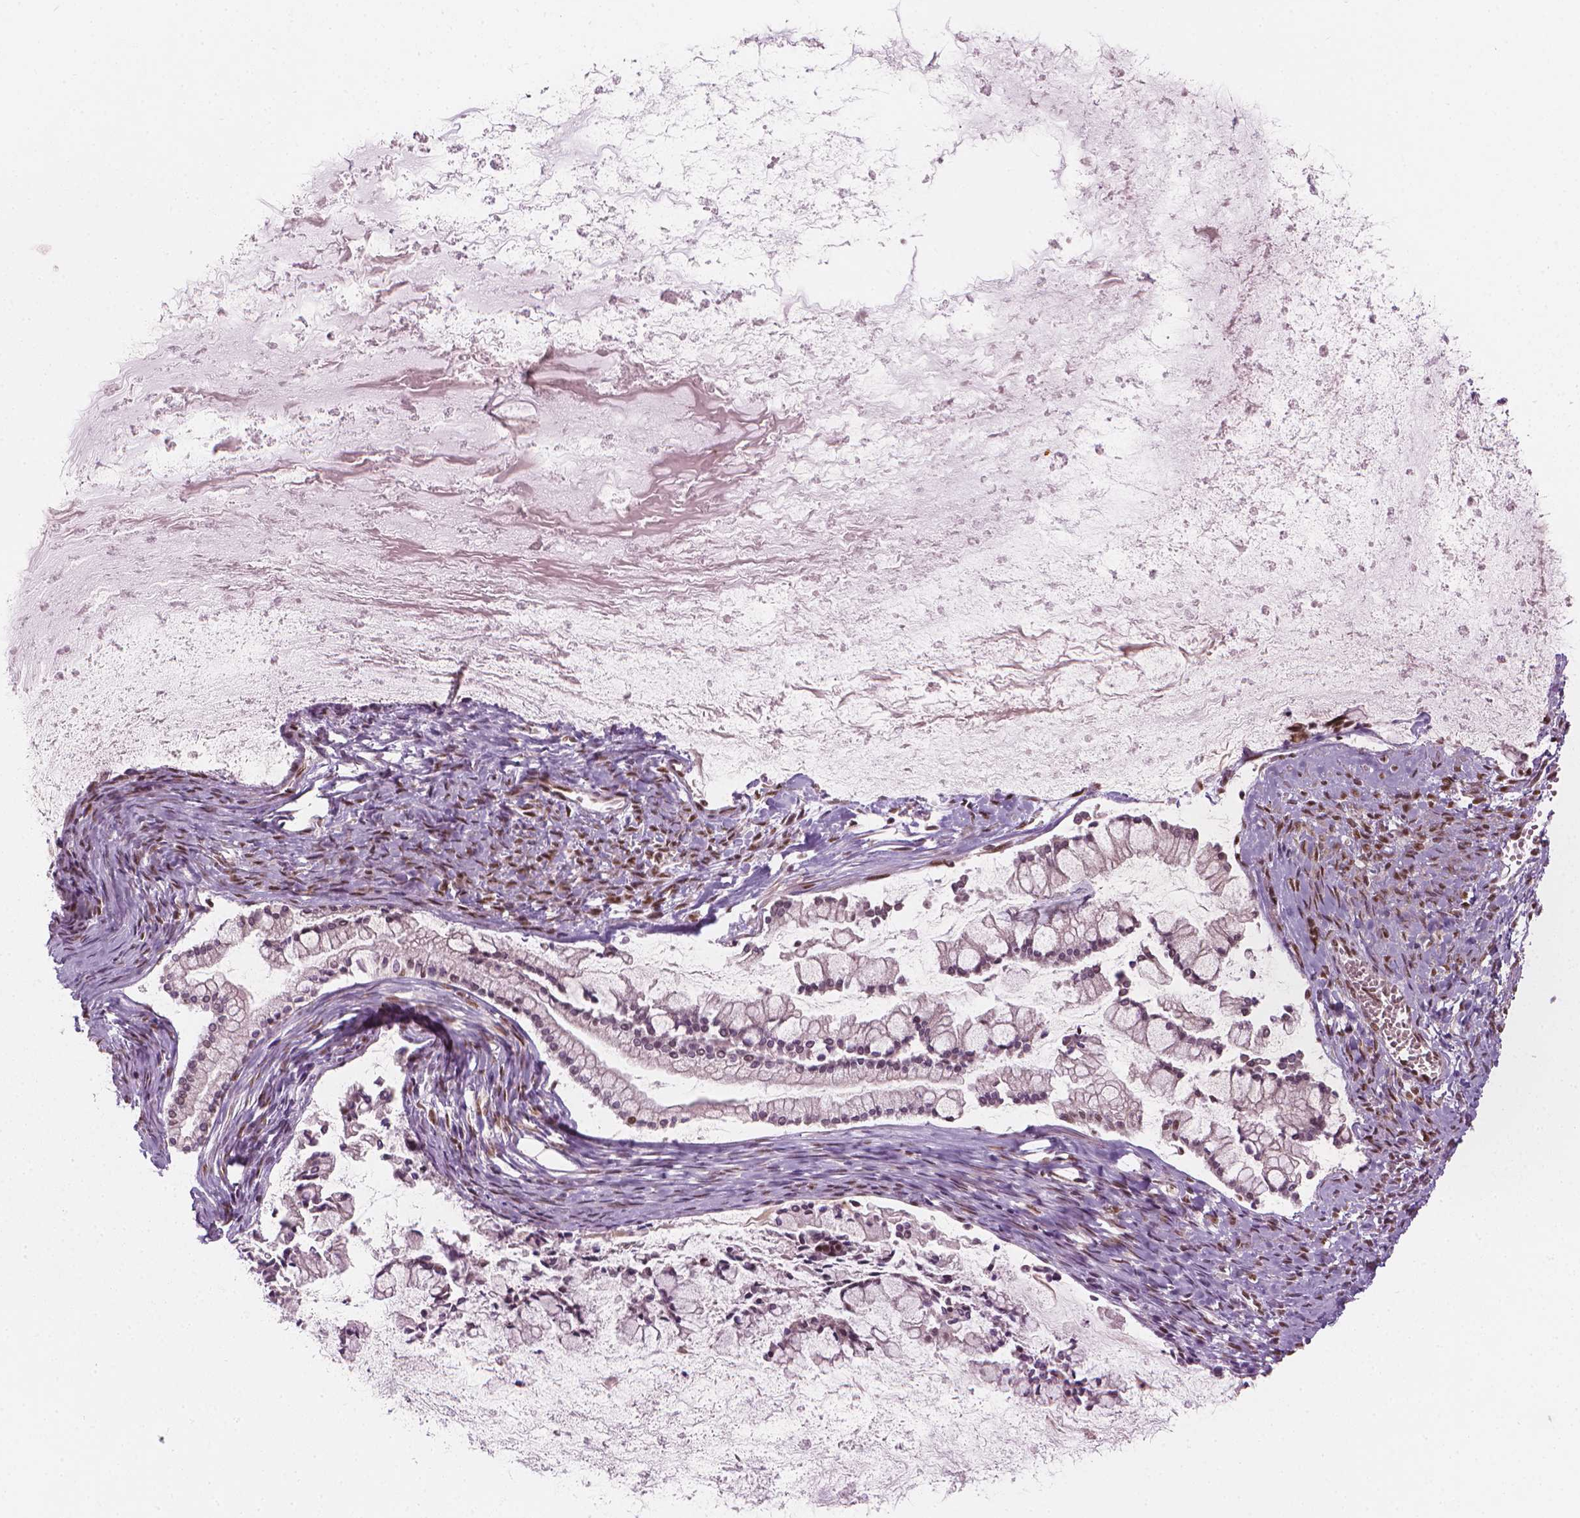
{"staining": {"intensity": "strong", "quantity": "<25%", "location": "nuclear"}, "tissue": "ovarian cancer", "cell_type": "Tumor cells", "image_type": "cancer", "snomed": [{"axis": "morphology", "description": "Cystadenocarcinoma, mucinous, NOS"}, {"axis": "topography", "description": "Ovary"}], "caption": "Ovarian mucinous cystadenocarcinoma stained with a brown dye shows strong nuclear positive staining in about <25% of tumor cells.", "gene": "ELF2", "patient": {"sex": "female", "age": 67}}